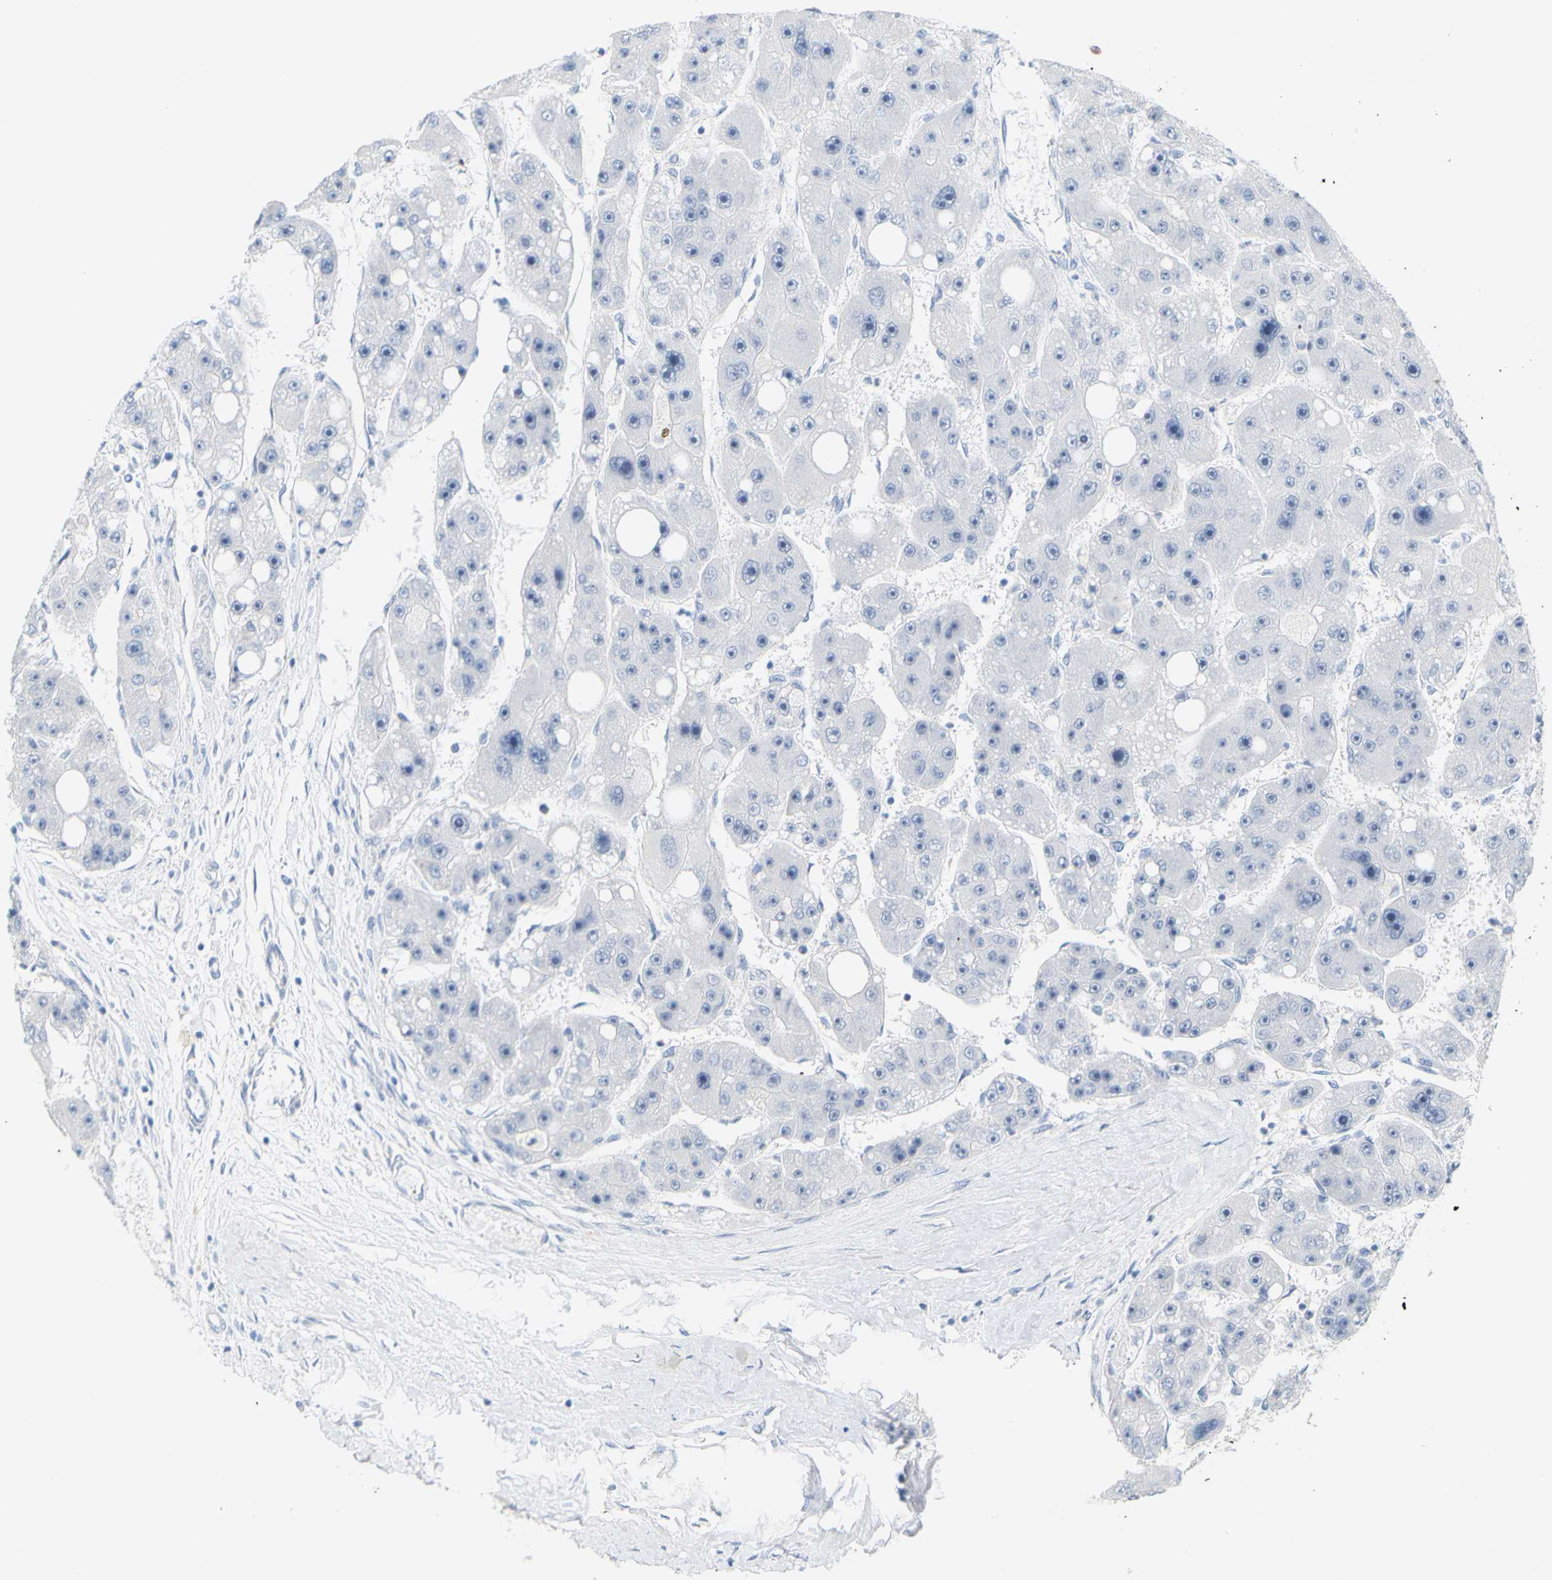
{"staining": {"intensity": "negative", "quantity": "none", "location": "none"}, "tissue": "liver cancer", "cell_type": "Tumor cells", "image_type": "cancer", "snomed": [{"axis": "morphology", "description": "Carcinoma, Hepatocellular, NOS"}, {"axis": "topography", "description": "Liver"}], "caption": "High magnification brightfield microscopy of hepatocellular carcinoma (liver) stained with DAB (brown) and counterstained with hematoxylin (blue): tumor cells show no significant staining.", "gene": "OPN1SW", "patient": {"sex": "female", "age": 61}}